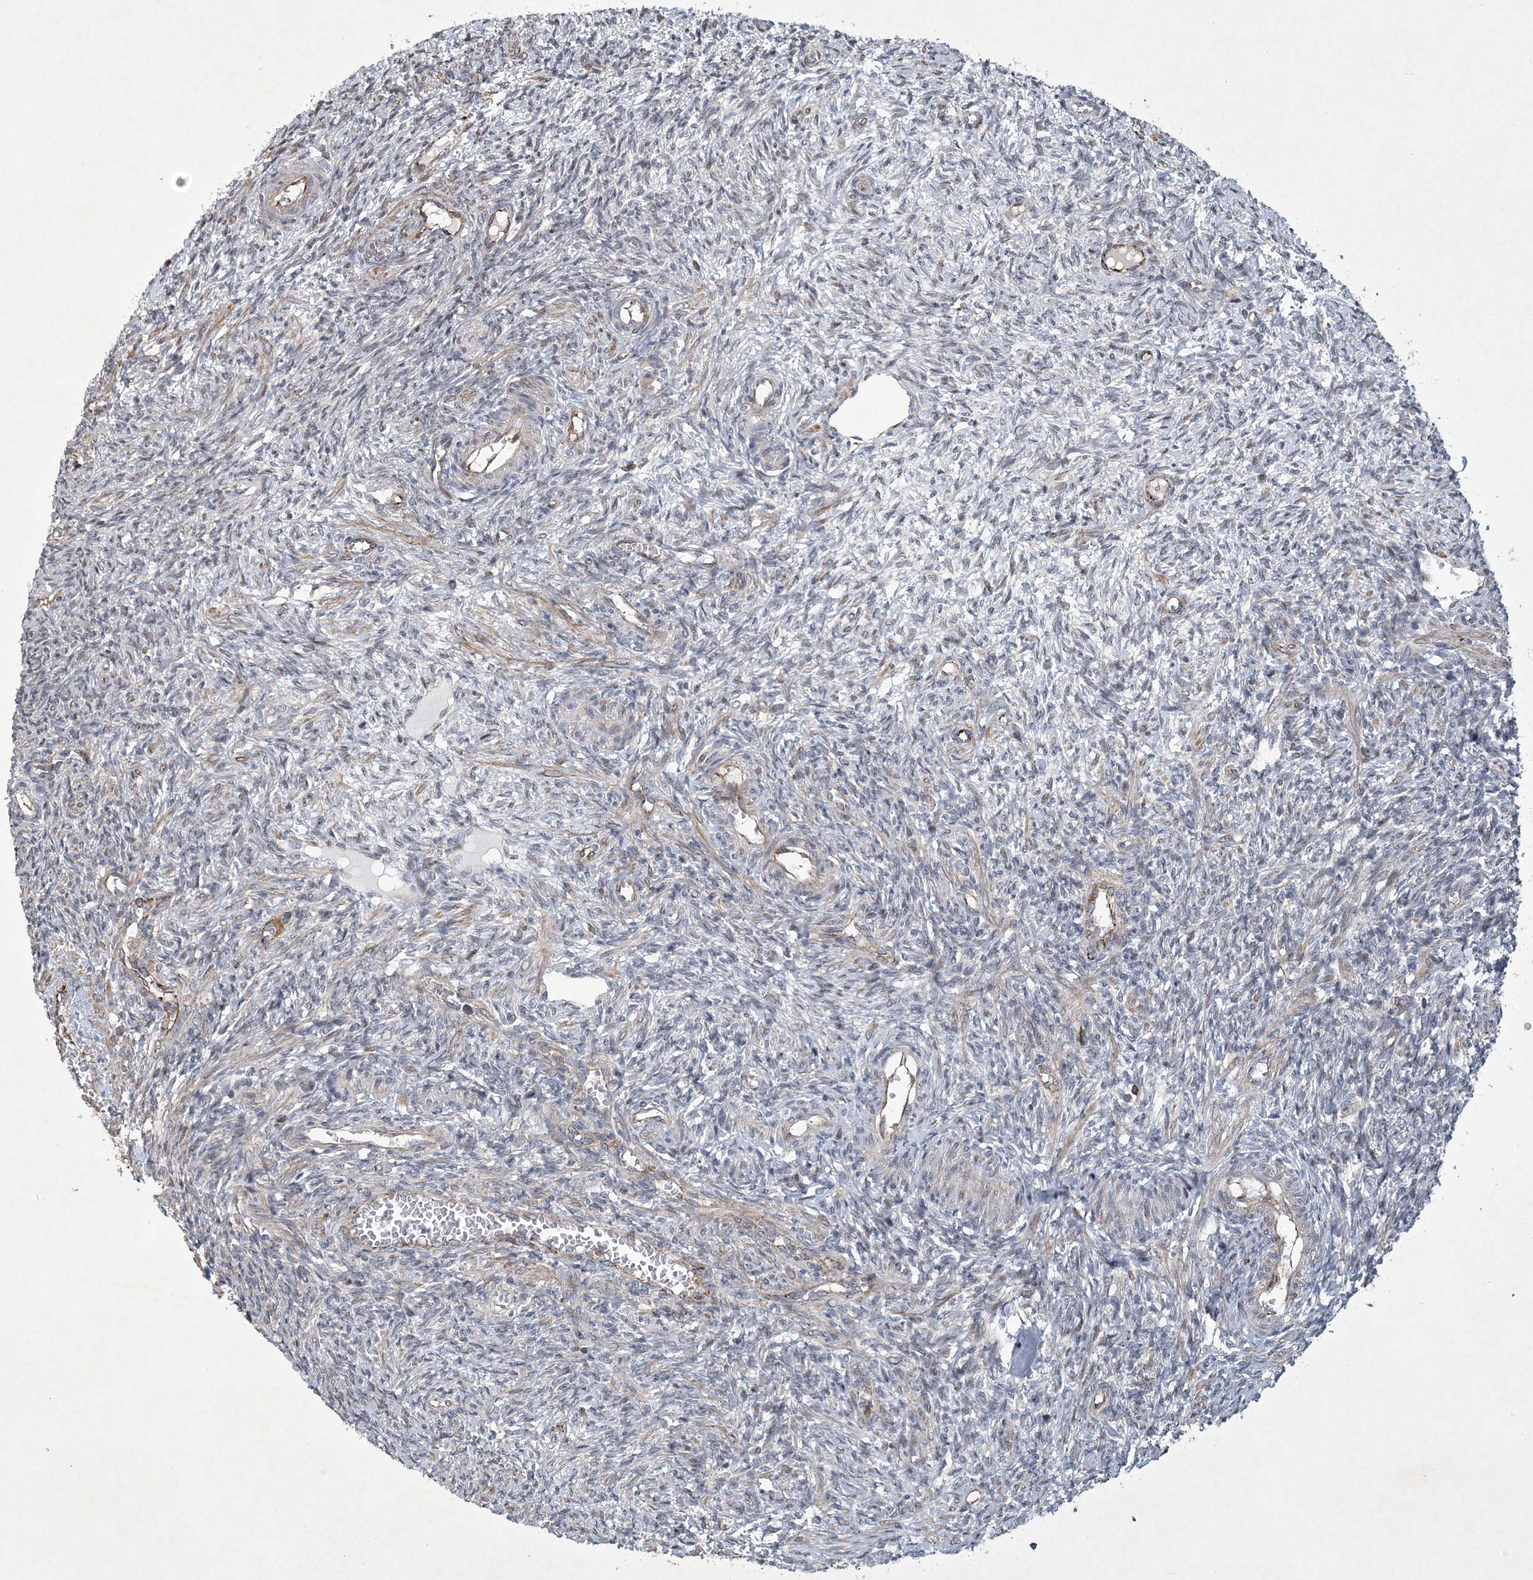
{"staining": {"intensity": "negative", "quantity": "none", "location": "none"}, "tissue": "ovary", "cell_type": "Ovarian stroma cells", "image_type": "normal", "snomed": [{"axis": "morphology", "description": "Normal tissue, NOS"}, {"axis": "topography", "description": "Ovary"}], "caption": "This is an immunohistochemistry (IHC) photomicrograph of unremarkable ovary. There is no positivity in ovarian stroma cells.", "gene": "N4BP2", "patient": {"sex": "female", "age": 27}}